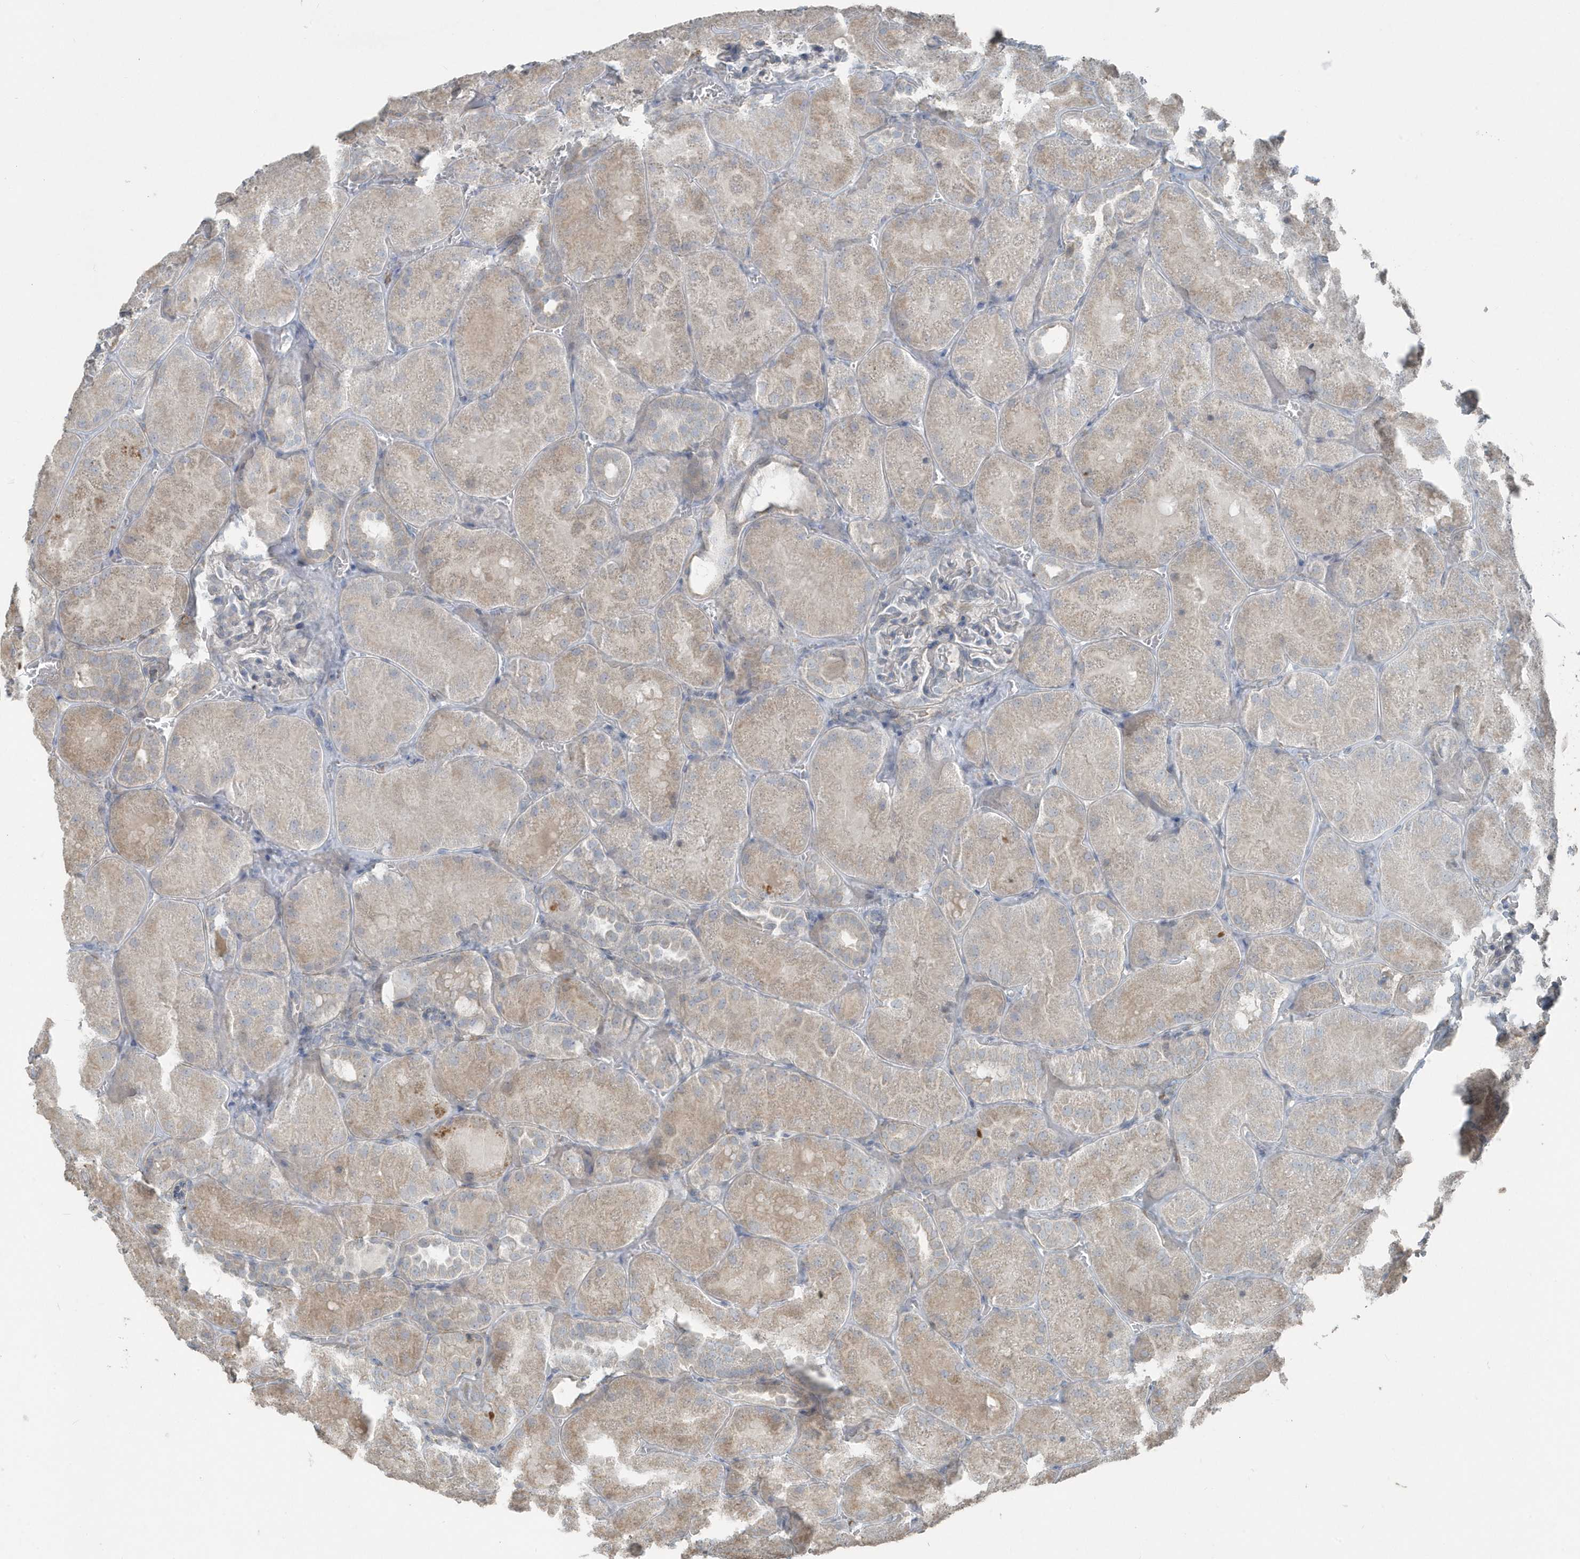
{"staining": {"intensity": "negative", "quantity": "none", "location": "none"}, "tissue": "kidney", "cell_type": "Cells in glomeruli", "image_type": "normal", "snomed": [{"axis": "morphology", "description": "Normal tissue, NOS"}, {"axis": "topography", "description": "Kidney"}], "caption": "This photomicrograph is of unremarkable kidney stained with immunohistochemistry (IHC) to label a protein in brown with the nuclei are counter-stained blue. There is no staining in cells in glomeruli. (Brightfield microscopy of DAB IHC at high magnification).", "gene": "ACTC1", "patient": {"sex": "male", "age": 28}}